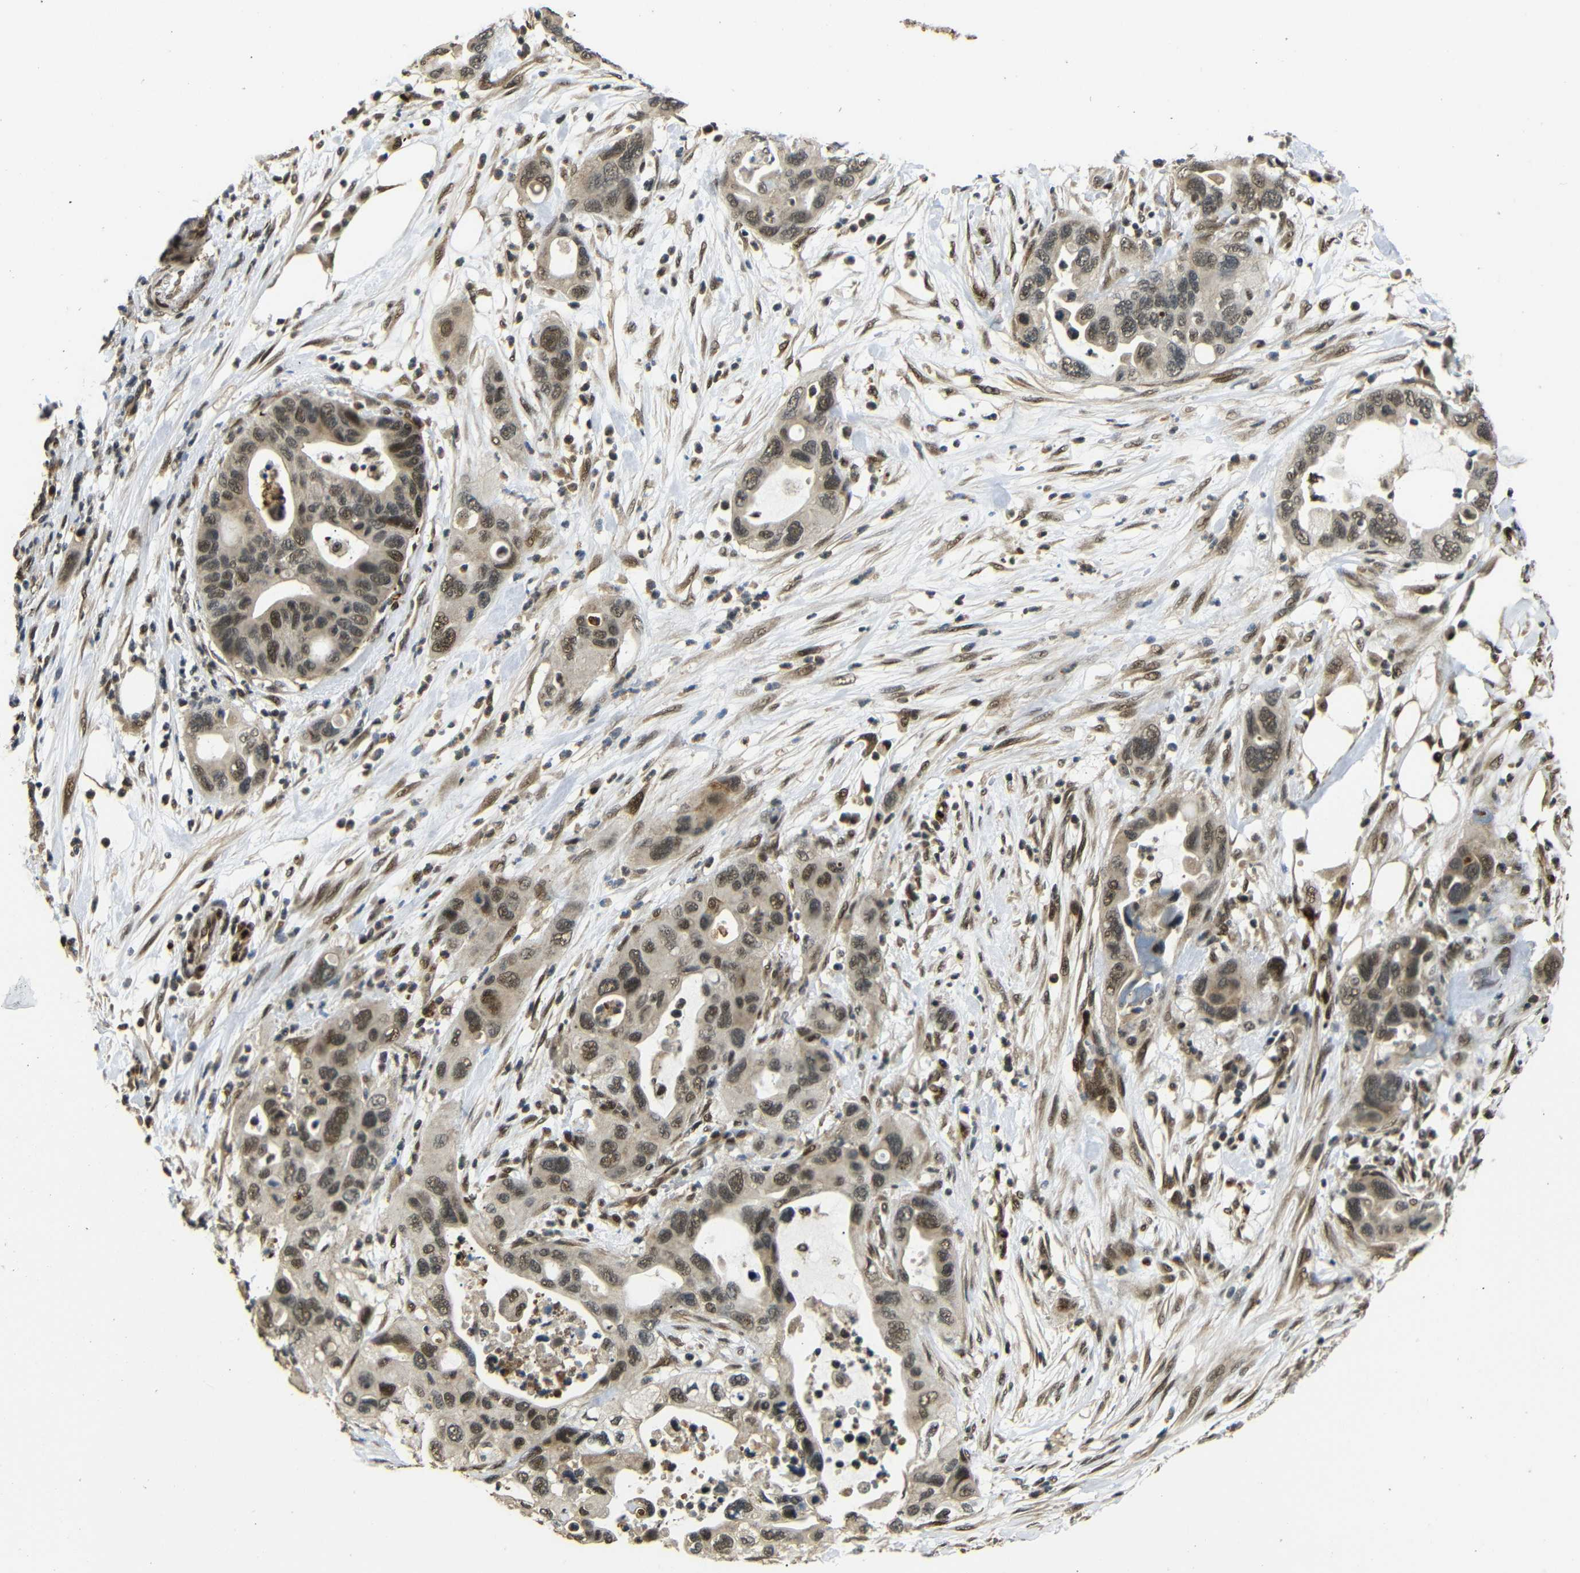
{"staining": {"intensity": "moderate", "quantity": ">75%", "location": "cytoplasmic/membranous,nuclear"}, "tissue": "pancreatic cancer", "cell_type": "Tumor cells", "image_type": "cancer", "snomed": [{"axis": "morphology", "description": "Adenocarcinoma, NOS"}, {"axis": "topography", "description": "Pancreas"}], "caption": "Immunohistochemistry (IHC) photomicrograph of pancreatic cancer (adenocarcinoma) stained for a protein (brown), which exhibits medium levels of moderate cytoplasmic/membranous and nuclear expression in about >75% of tumor cells.", "gene": "TBX2", "patient": {"sex": "female", "age": 71}}